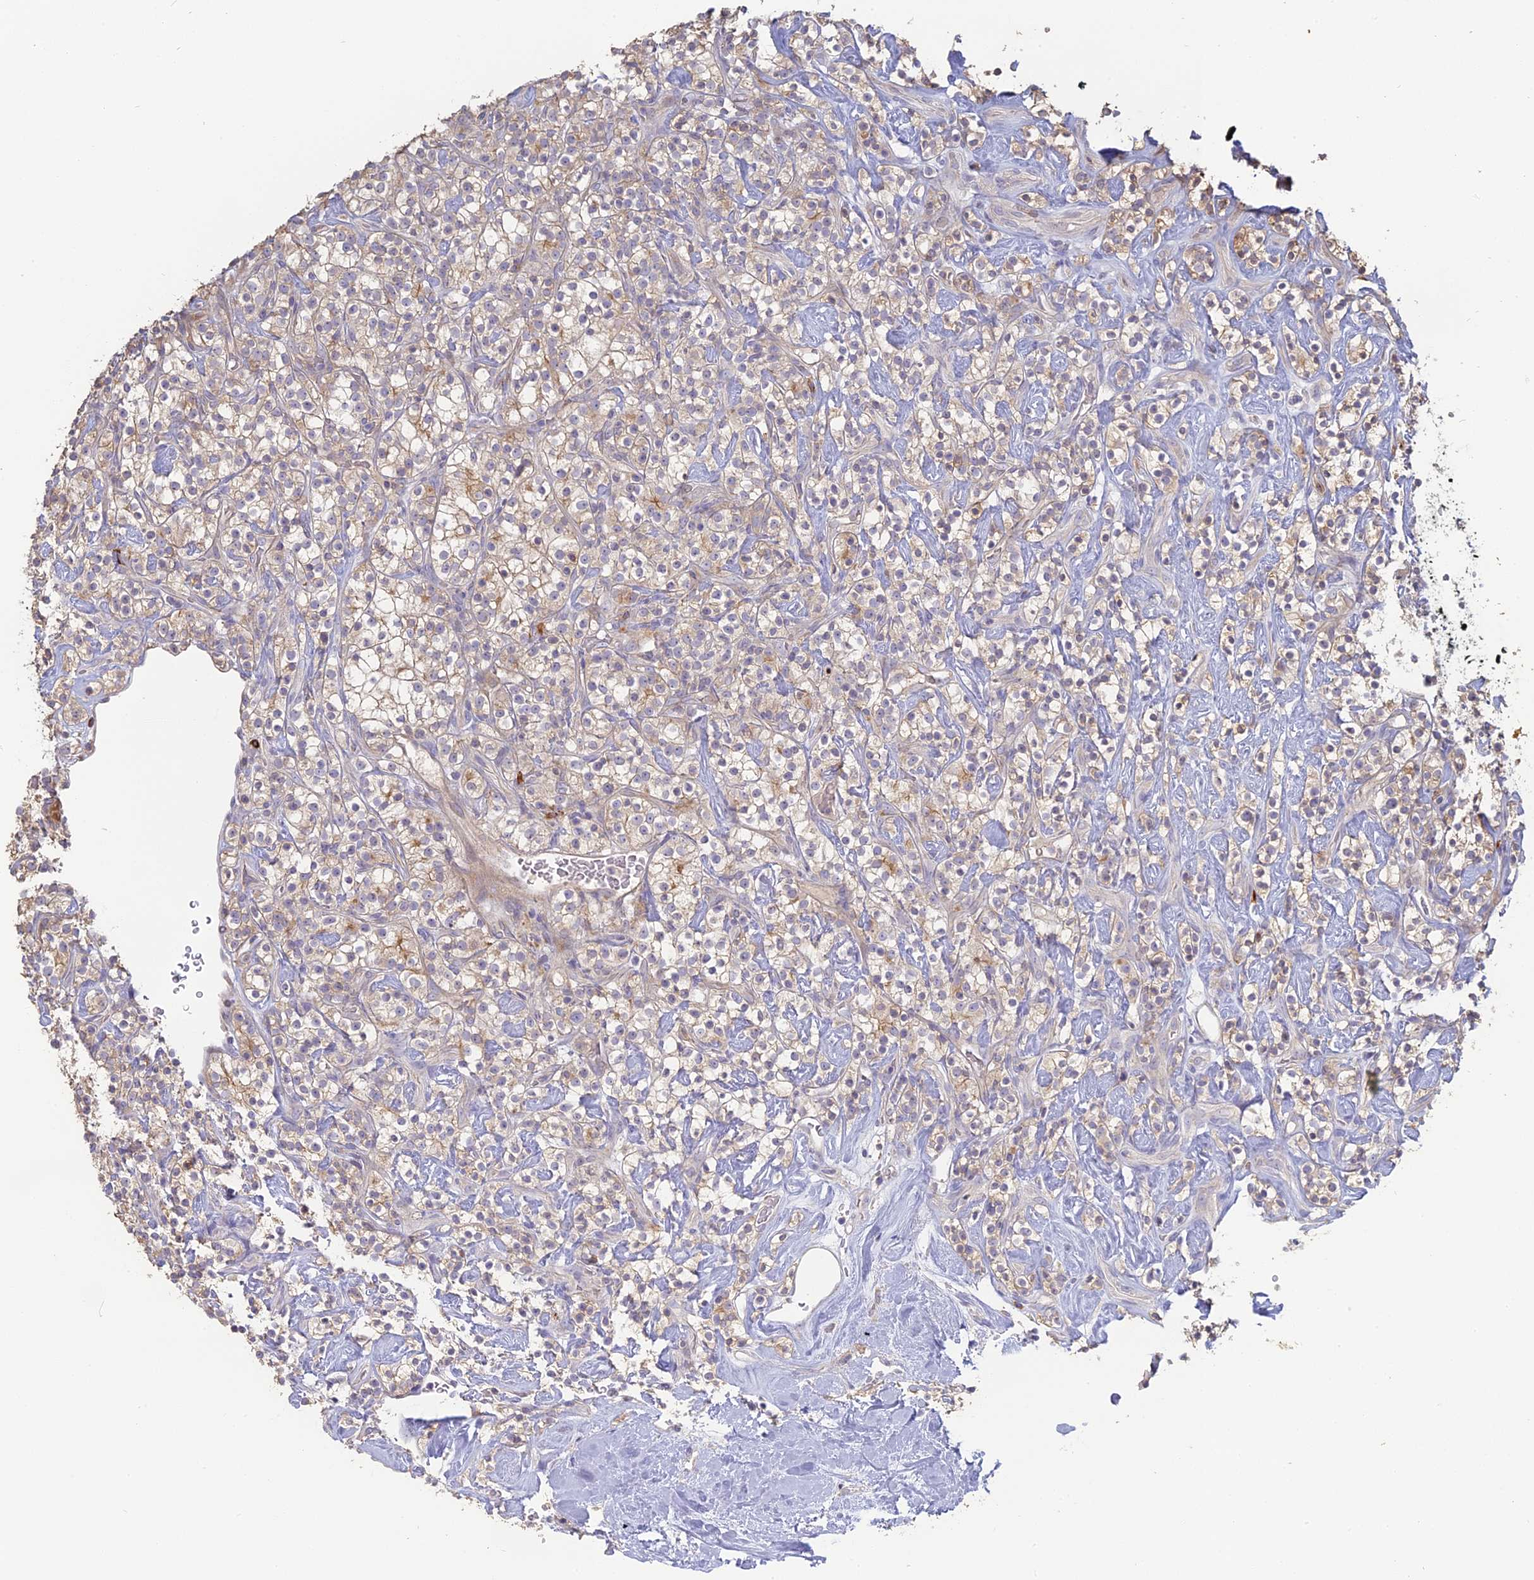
{"staining": {"intensity": "weak", "quantity": "25%-75%", "location": "cytoplasmic/membranous"}, "tissue": "renal cancer", "cell_type": "Tumor cells", "image_type": "cancer", "snomed": [{"axis": "morphology", "description": "Adenocarcinoma, NOS"}, {"axis": "topography", "description": "Kidney"}], "caption": "A brown stain shows weak cytoplasmic/membranous expression of a protein in human renal cancer tumor cells. The staining is performed using DAB brown chromogen to label protein expression. The nuclei are counter-stained blue using hematoxylin.", "gene": "SFT2D2", "patient": {"sex": "male", "age": 77}}